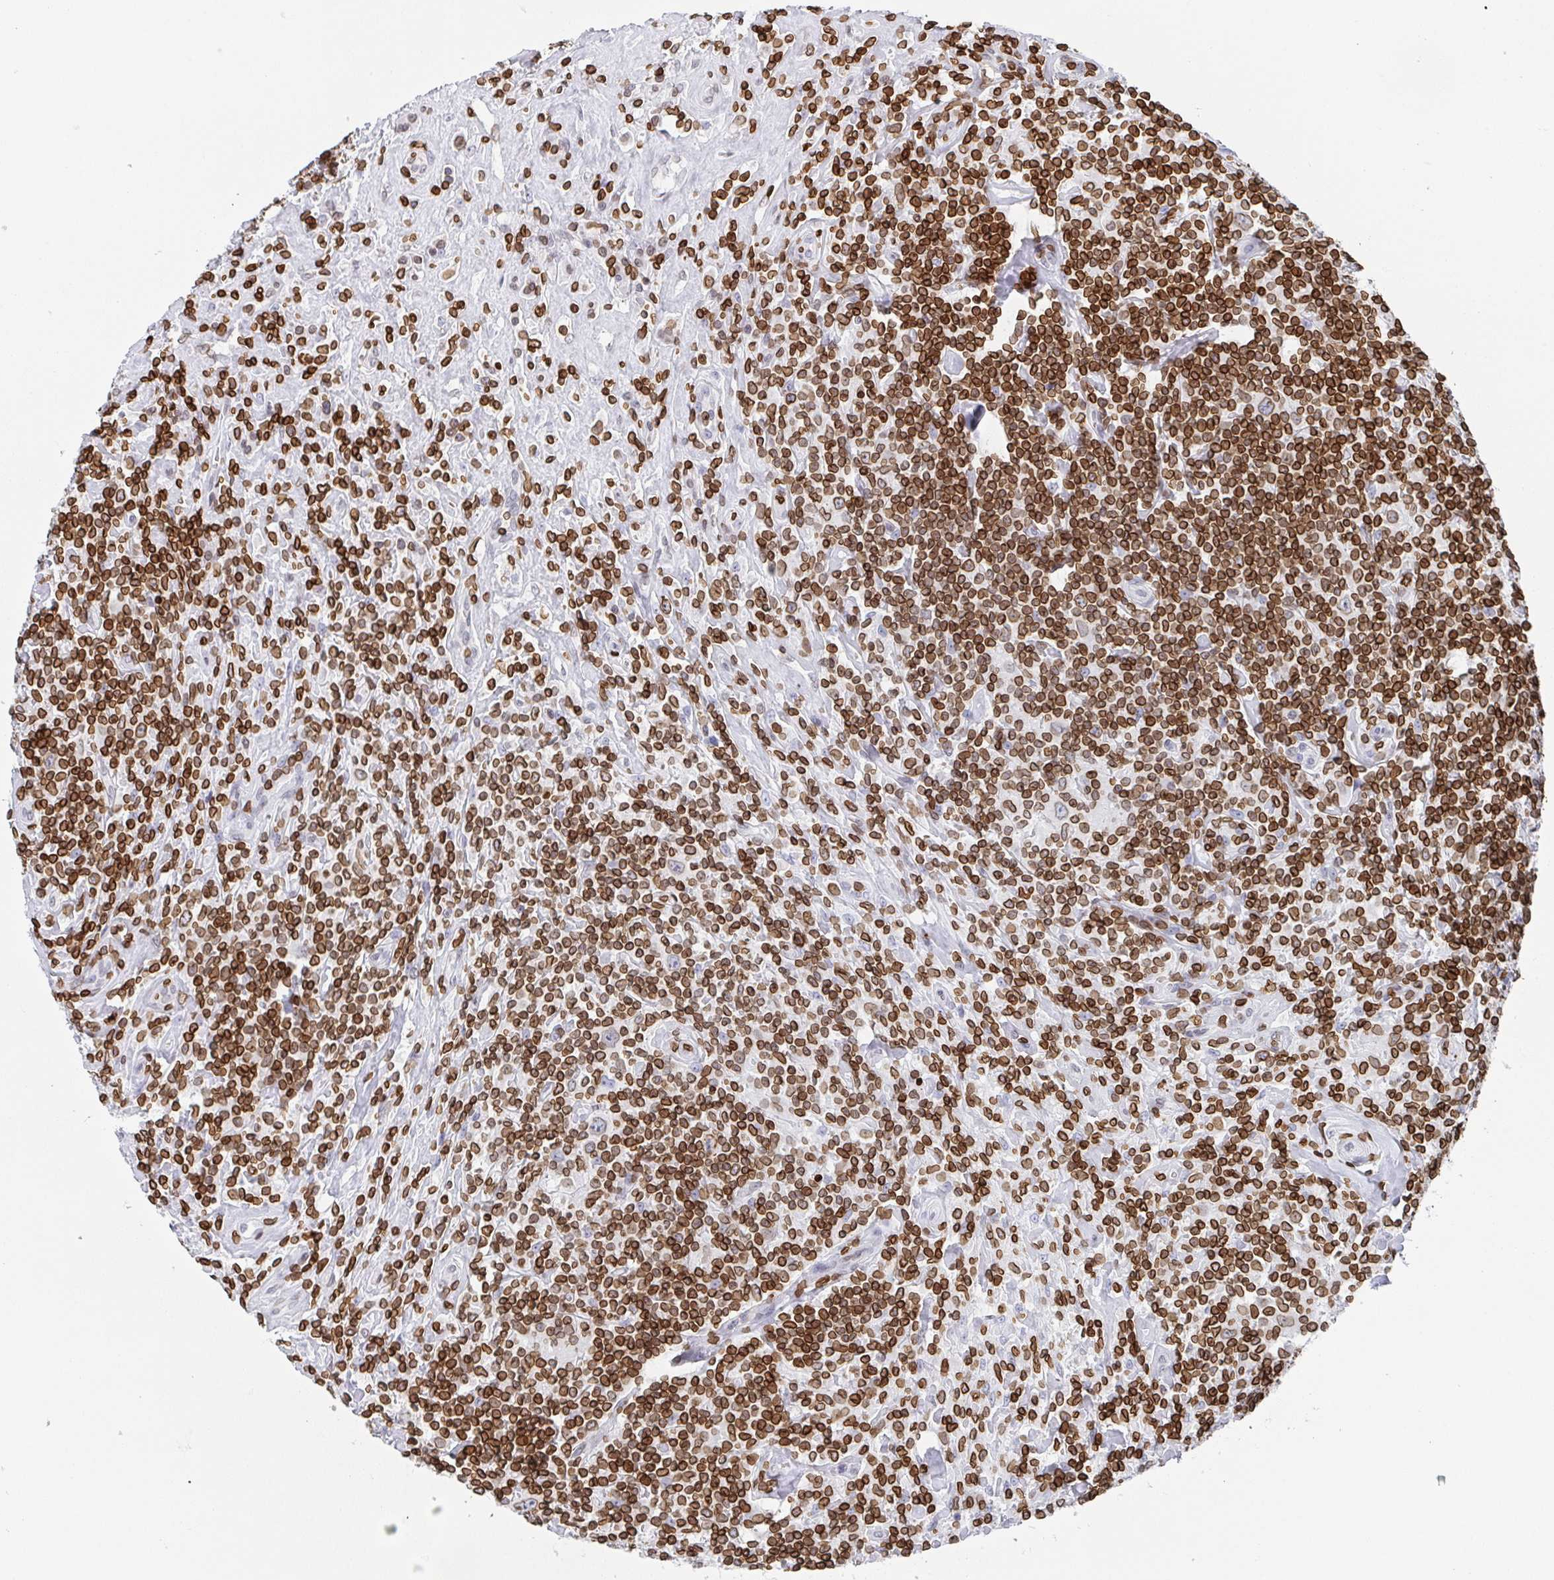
{"staining": {"intensity": "negative", "quantity": "none", "location": "none"}, "tissue": "lymphoma", "cell_type": "Tumor cells", "image_type": "cancer", "snomed": [{"axis": "morphology", "description": "Hodgkin's disease, NOS"}, {"axis": "morphology", "description": "Hodgkin's lymphoma, nodular sclerosis"}, {"axis": "topography", "description": "Lymph node"}], "caption": "DAB (3,3'-diaminobenzidine) immunohistochemical staining of lymphoma reveals no significant staining in tumor cells.", "gene": "BTBD7", "patient": {"sex": "female", "age": 10}}